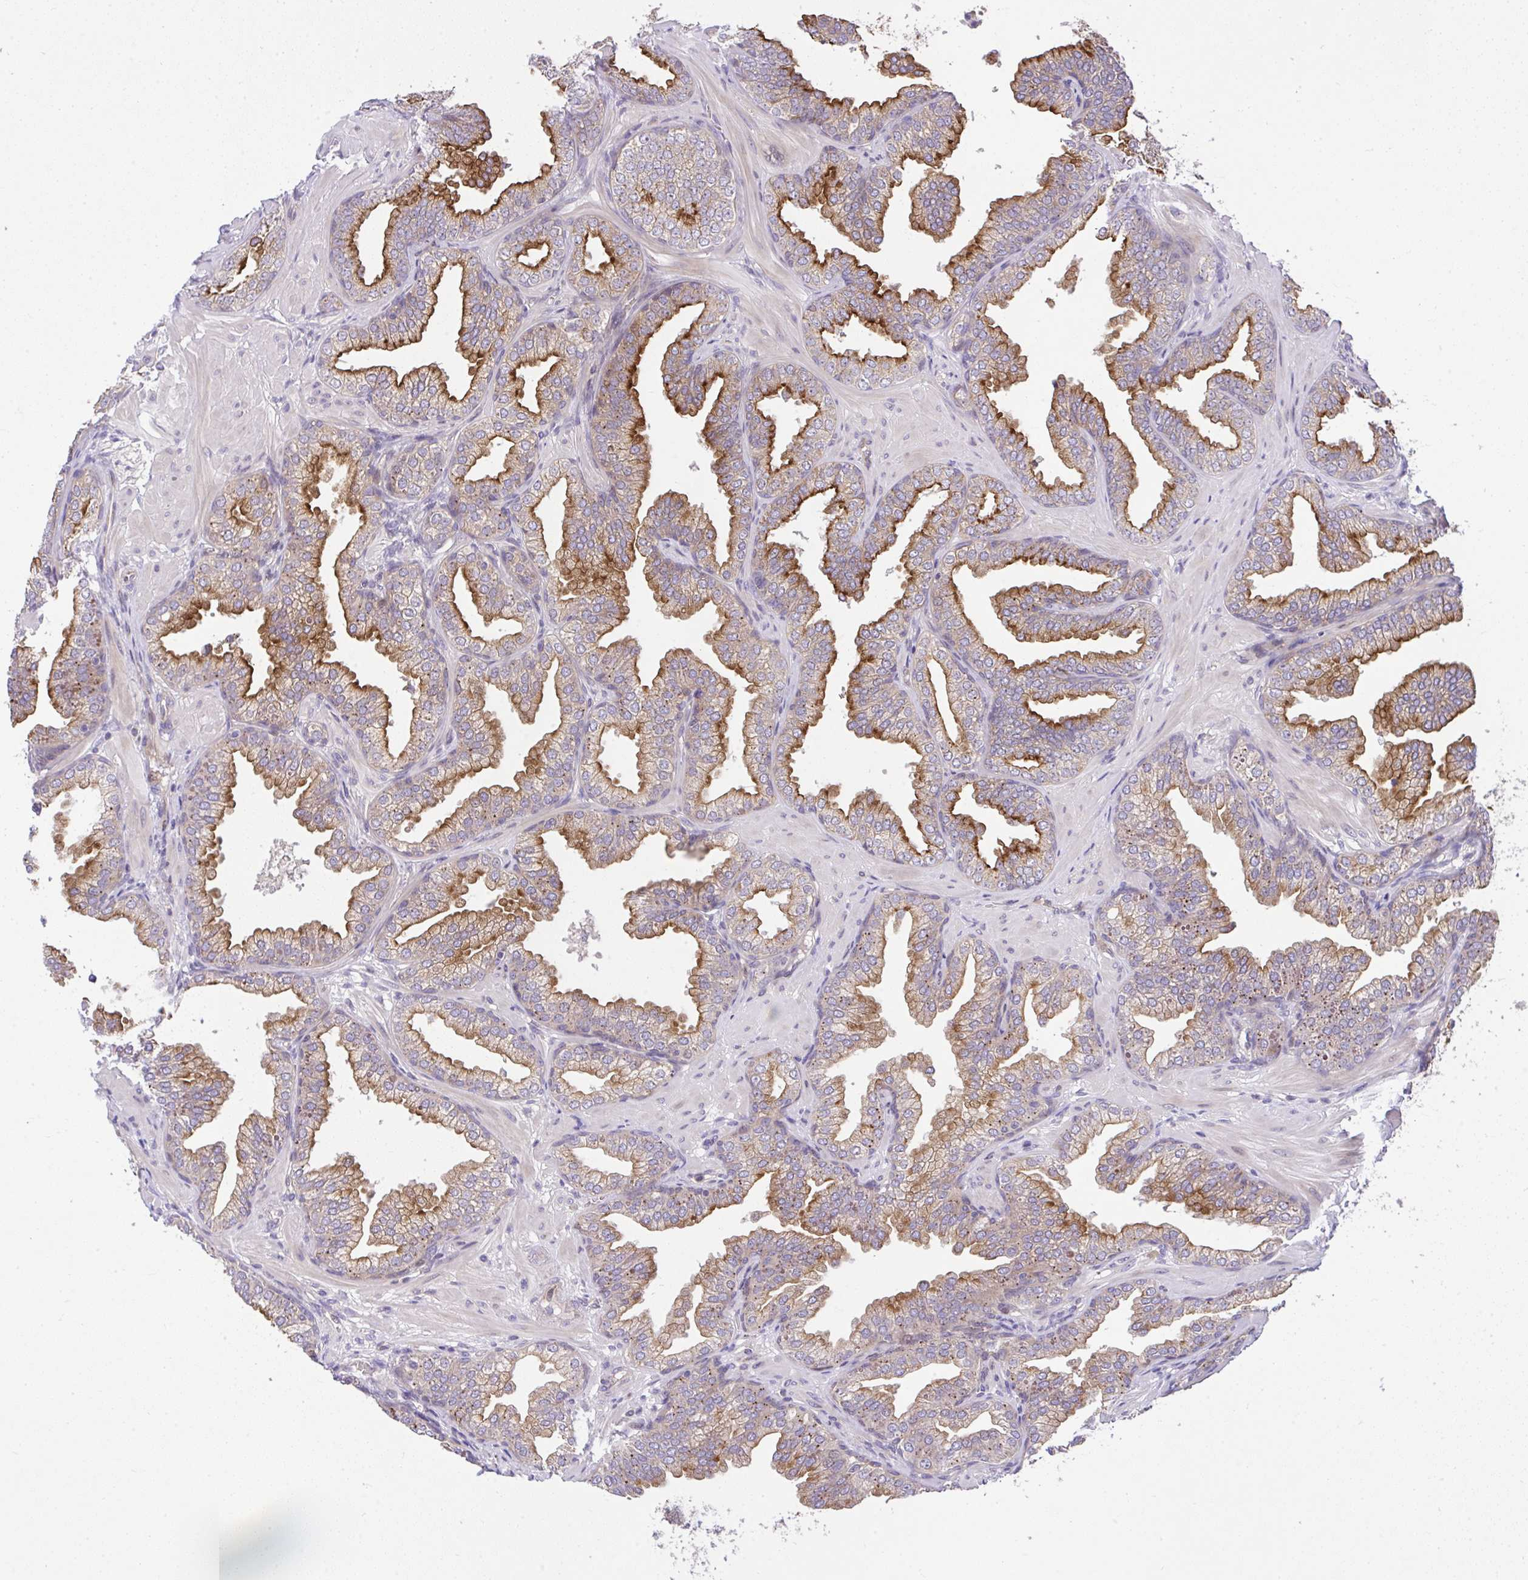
{"staining": {"intensity": "moderate", "quantity": "25%-75%", "location": "cytoplasmic/membranous"}, "tissue": "prostate cancer", "cell_type": "Tumor cells", "image_type": "cancer", "snomed": [{"axis": "morphology", "description": "Adenocarcinoma, High grade"}, {"axis": "topography", "description": "Prostate"}], "caption": "High-magnification brightfield microscopy of prostate adenocarcinoma (high-grade) stained with DAB (brown) and counterstained with hematoxylin (blue). tumor cells exhibit moderate cytoplasmic/membranous expression is identified in approximately25%-75% of cells. The protein of interest is shown in brown color, while the nuclei are stained blue.", "gene": "CHIA", "patient": {"sex": "male", "age": 58}}